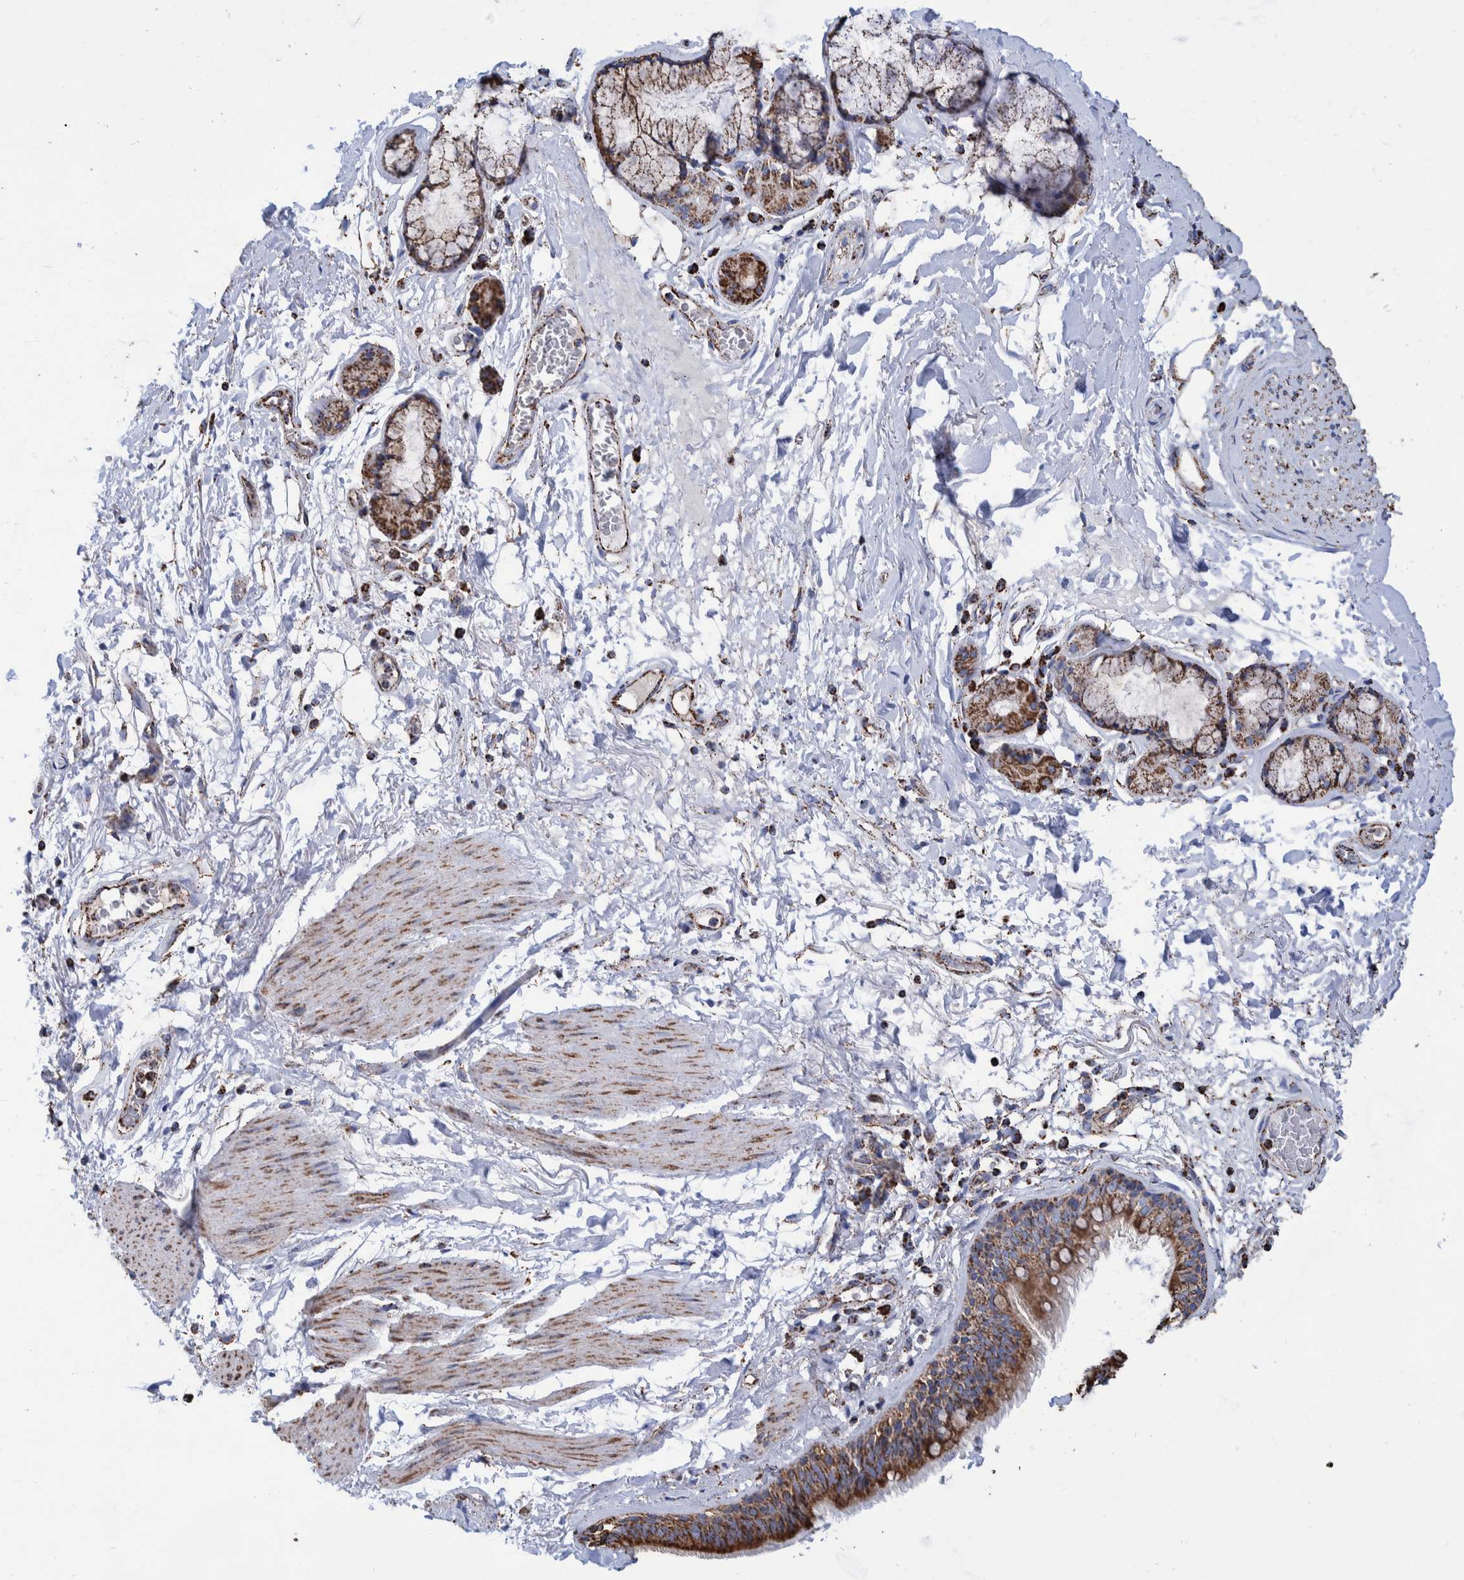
{"staining": {"intensity": "strong", "quantity": ">75%", "location": "cytoplasmic/membranous"}, "tissue": "bronchus", "cell_type": "Respiratory epithelial cells", "image_type": "normal", "snomed": [{"axis": "morphology", "description": "Normal tissue, NOS"}, {"axis": "topography", "description": "Cartilage tissue"}], "caption": "Normal bronchus exhibits strong cytoplasmic/membranous positivity in approximately >75% of respiratory epithelial cells, visualized by immunohistochemistry.", "gene": "VPS26C", "patient": {"sex": "female", "age": 63}}